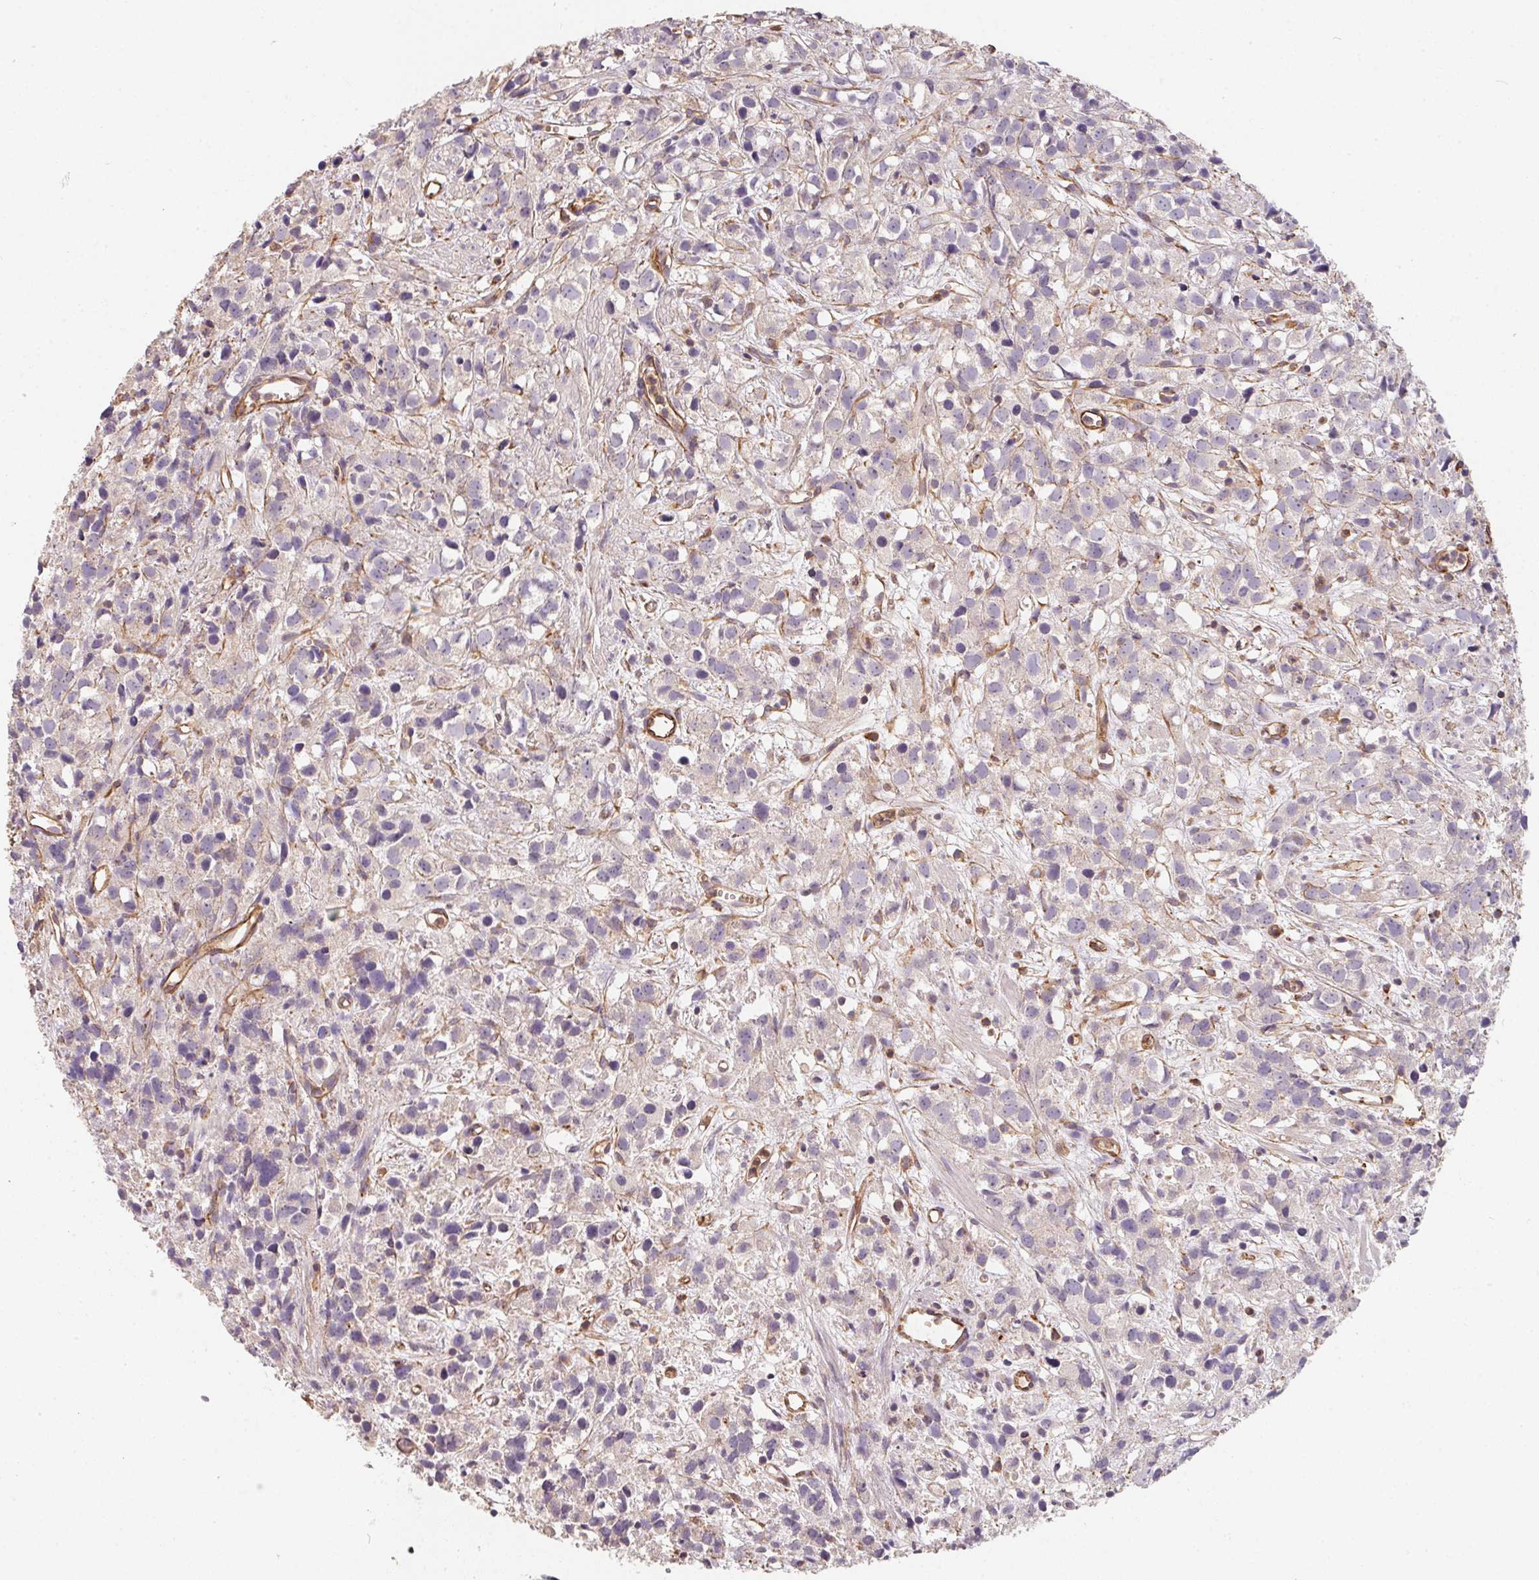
{"staining": {"intensity": "negative", "quantity": "none", "location": "none"}, "tissue": "prostate cancer", "cell_type": "Tumor cells", "image_type": "cancer", "snomed": [{"axis": "morphology", "description": "Adenocarcinoma, High grade"}, {"axis": "topography", "description": "Prostate"}], "caption": "There is no significant positivity in tumor cells of prostate cancer (high-grade adenocarcinoma).", "gene": "TBKBP1", "patient": {"sex": "male", "age": 68}}